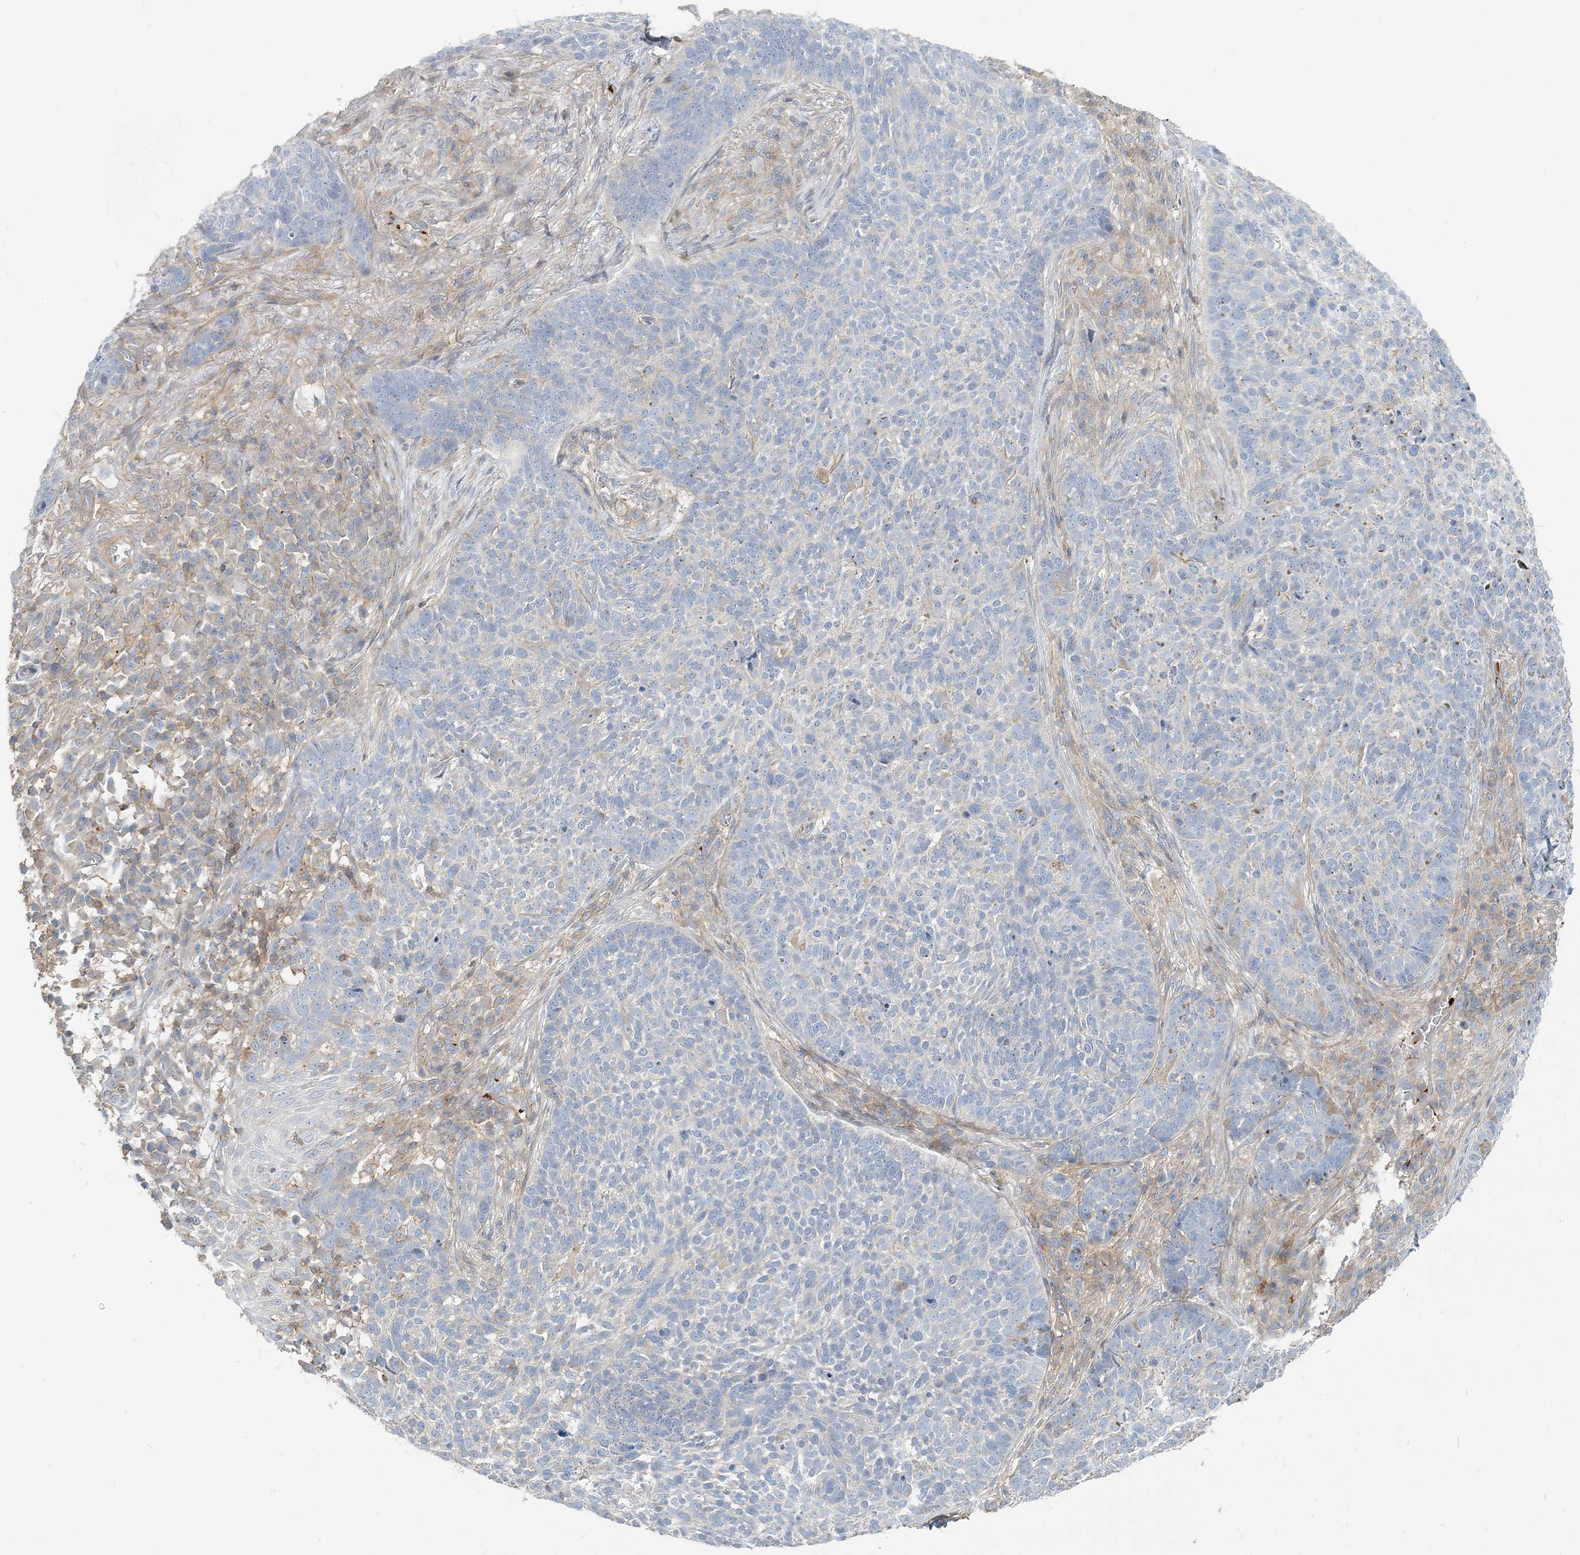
{"staining": {"intensity": "negative", "quantity": "none", "location": "none"}, "tissue": "skin cancer", "cell_type": "Tumor cells", "image_type": "cancer", "snomed": [{"axis": "morphology", "description": "Basal cell carcinoma"}, {"axis": "topography", "description": "Skin"}], "caption": "This is an immunohistochemistry (IHC) micrograph of skin cancer. There is no expression in tumor cells.", "gene": "CUEDC2", "patient": {"sex": "male", "age": 85}}